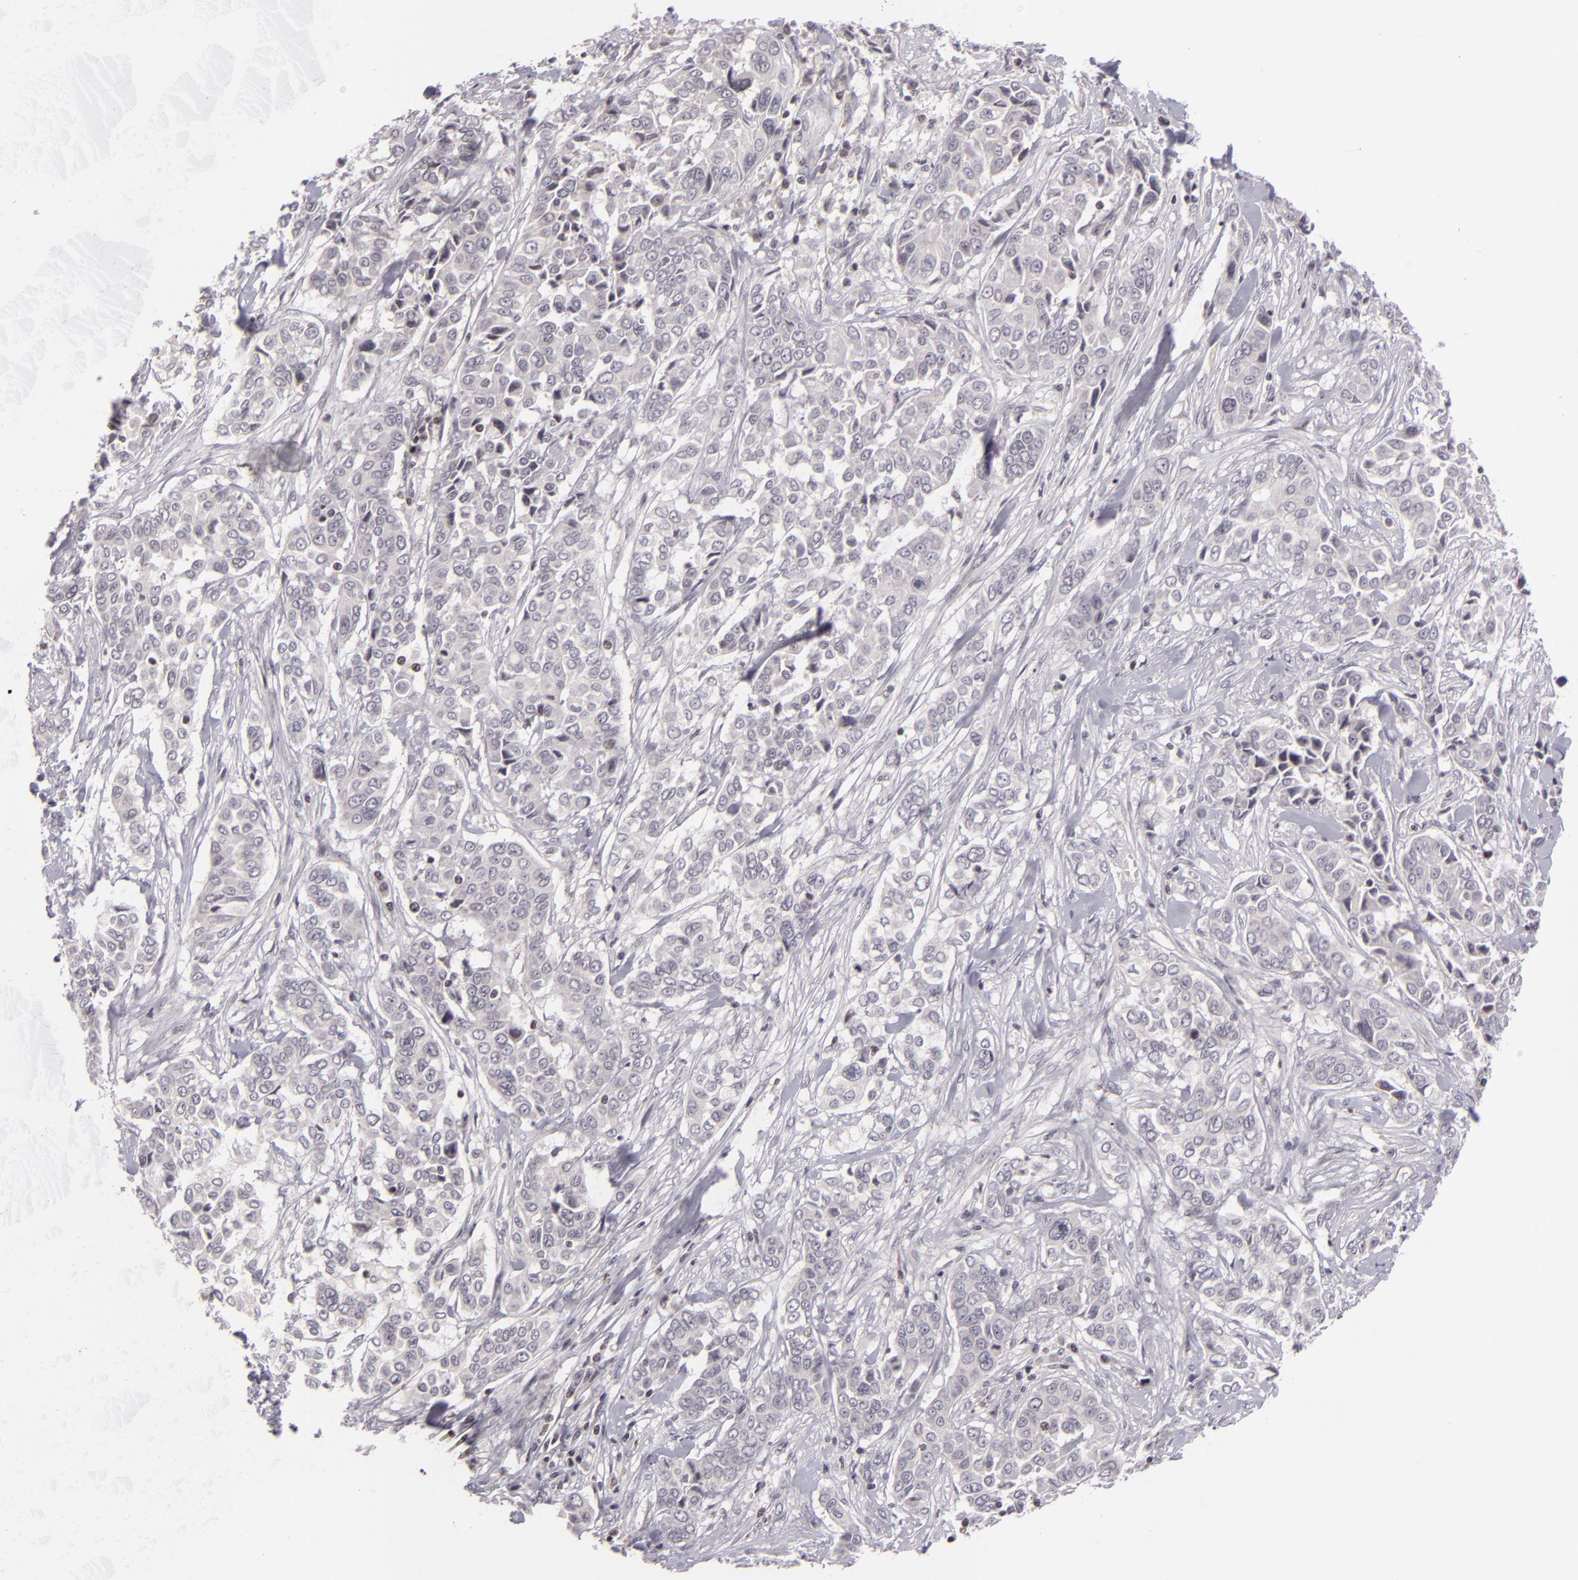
{"staining": {"intensity": "negative", "quantity": "none", "location": "none"}, "tissue": "pancreatic cancer", "cell_type": "Tumor cells", "image_type": "cancer", "snomed": [{"axis": "morphology", "description": "Adenocarcinoma, NOS"}, {"axis": "topography", "description": "Pancreas"}], "caption": "Tumor cells are negative for brown protein staining in pancreatic adenocarcinoma. (Brightfield microscopy of DAB immunohistochemistry at high magnification).", "gene": "AKAP6", "patient": {"sex": "female", "age": 52}}